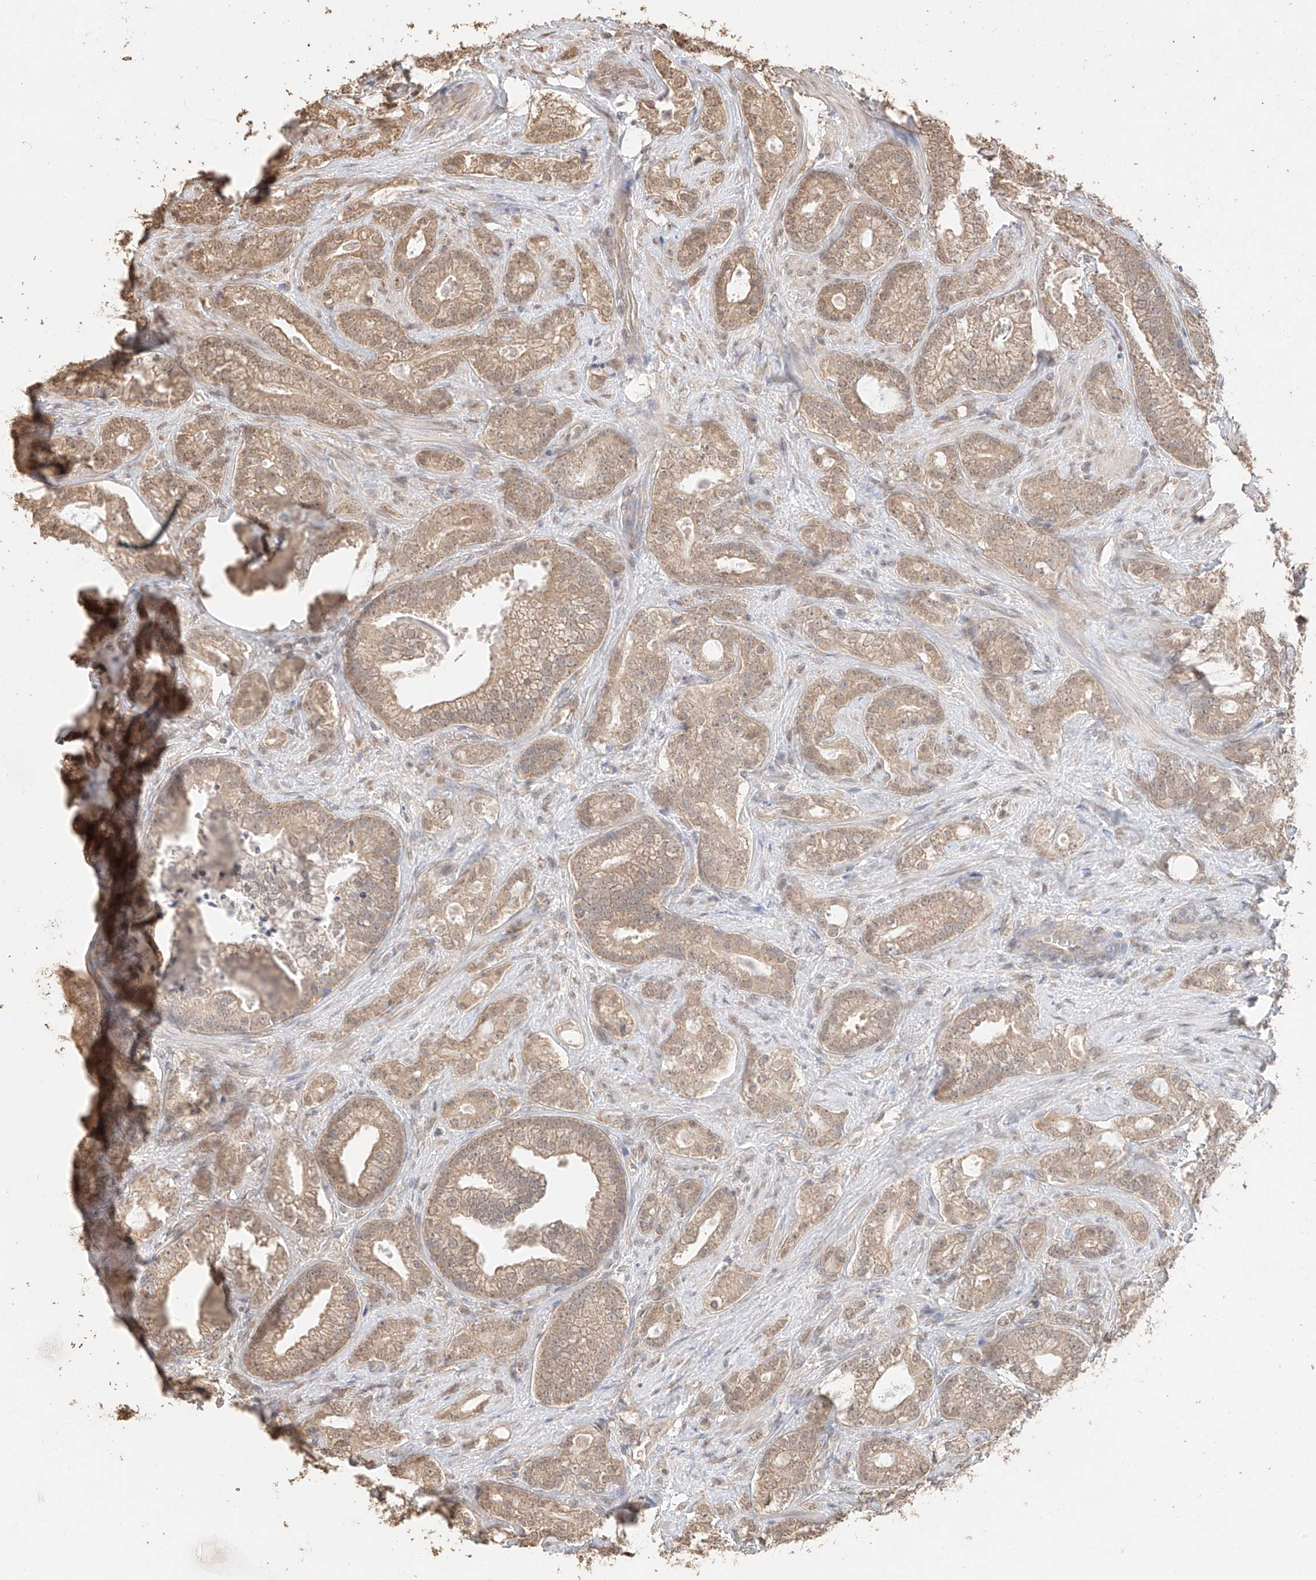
{"staining": {"intensity": "moderate", "quantity": ">75%", "location": "cytoplasmic/membranous"}, "tissue": "prostate cancer", "cell_type": "Tumor cells", "image_type": "cancer", "snomed": [{"axis": "morphology", "description": "Adenocarcinoma, High grade"}, {"axis": "topography", "description": "Prostate and seminal vesicle, NOS"}], "caption": "Immunohistochemical staining of prostate cancer (high-grade adenocarcinoma) displays moderate cytoplasmic/membranous protein staining in approximately >75% of tumor cells. (IHC, brightfield microscopy, high magnification).", "gene": "IL22RA2", "patient": {"sex": "male", "age": 67}}